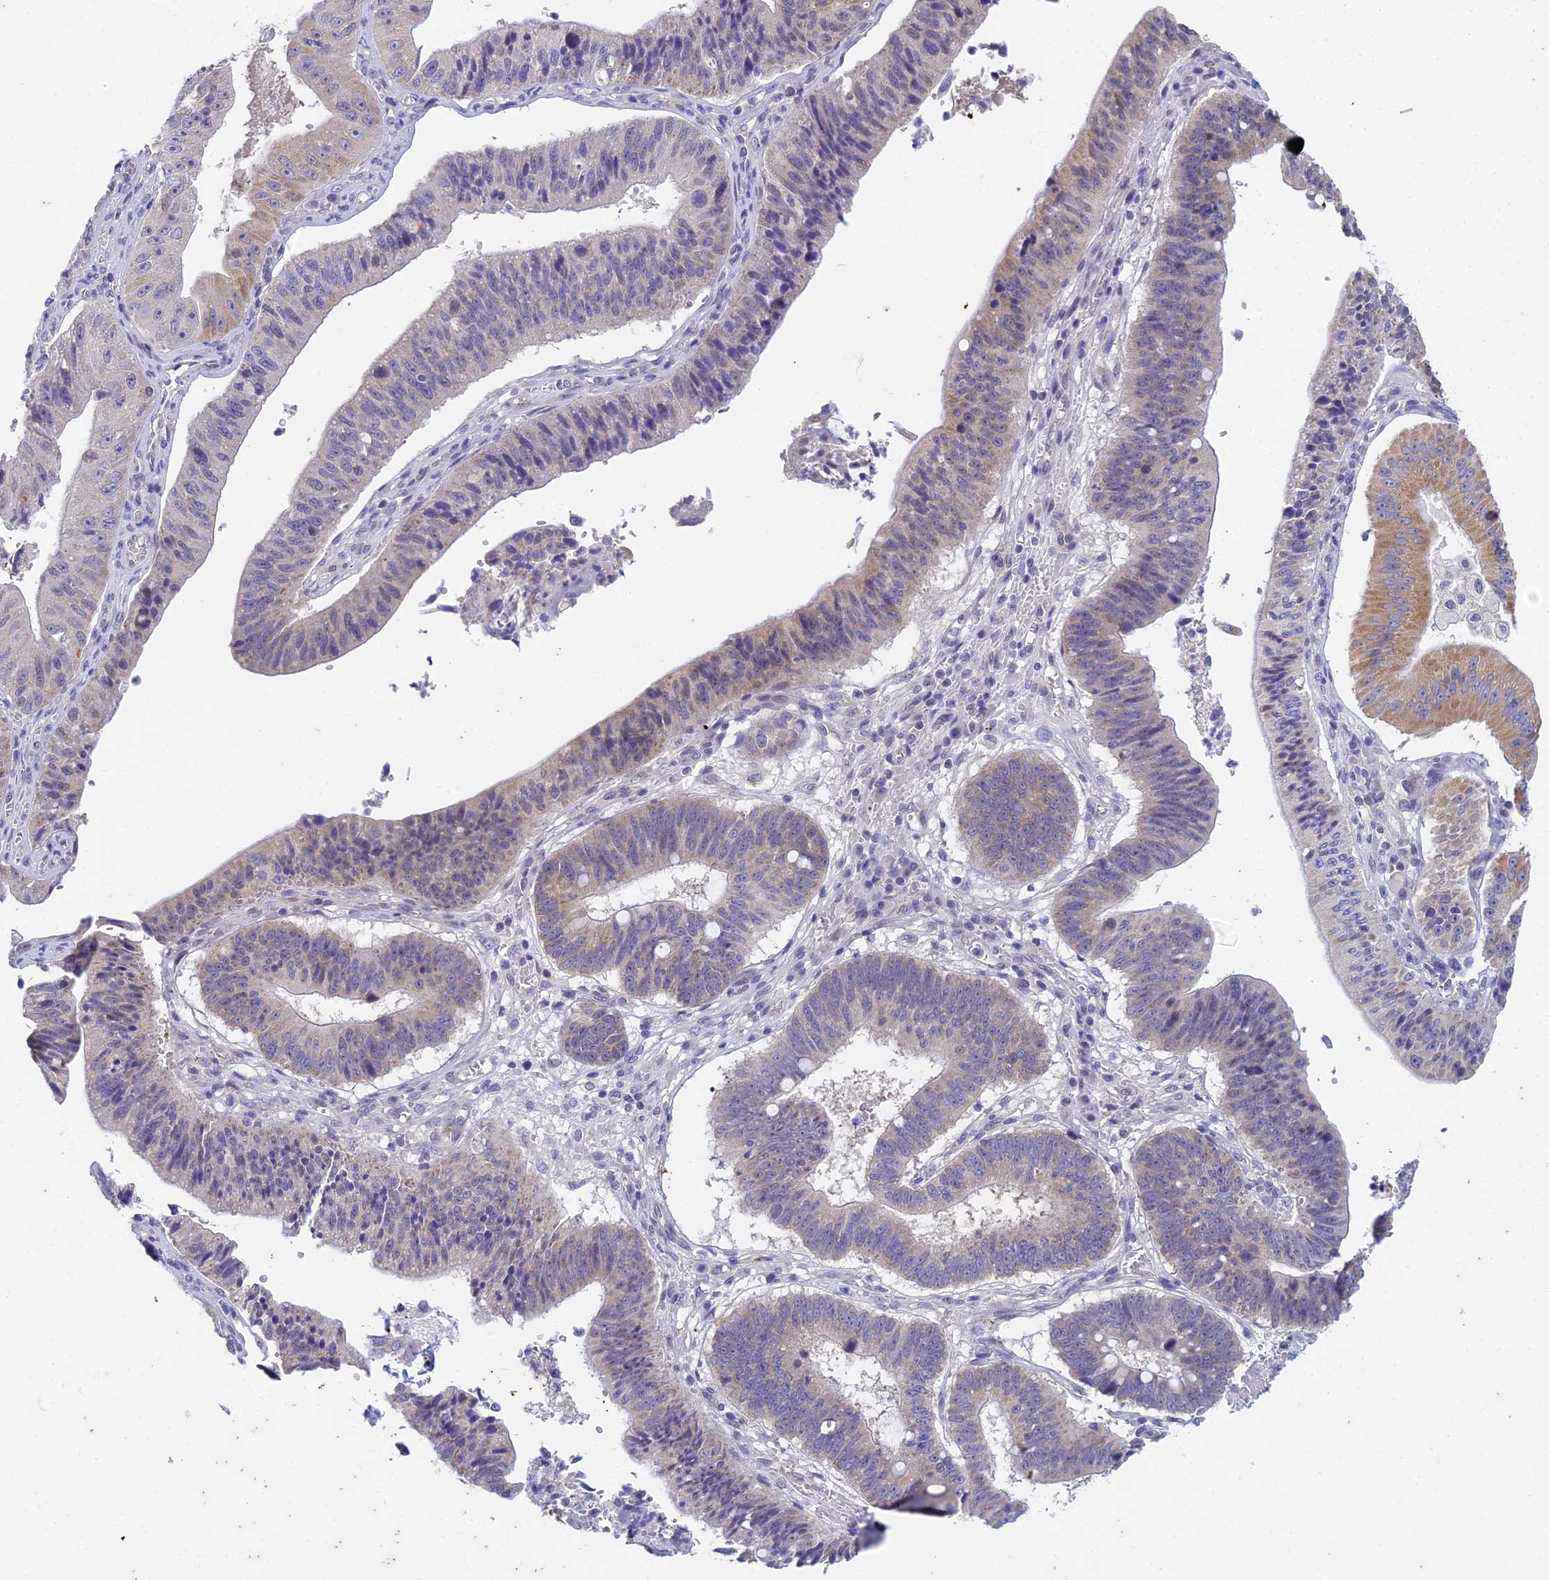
{"staining": {"intensity": "weak", "quantity": "25%-75%", "location": "cytoplasmic/membranous"}, "tissue": "stomach cancer", "cell_type": "Tumor cells", "image_type": "cancer", "snomed": [{"axis": "morphology", "description": "Adenocarcinoma, NOS"}, {"axis": "topography", "description": "Stomach"}], "caption": "IHC staining of stomach cancer, which demonstrates low levels of weak cytoplasmic/membranous staining in about 25%-75% of tumor cells indicating weak cytoplasmic/membranous protein expression. The staining was performed using DAB (brown) for protein detection and nuclei were counterstained in hematoxylin (blue).", "gene": "EEF2KMT", "patient": {"sex": "male", "age": 59}}